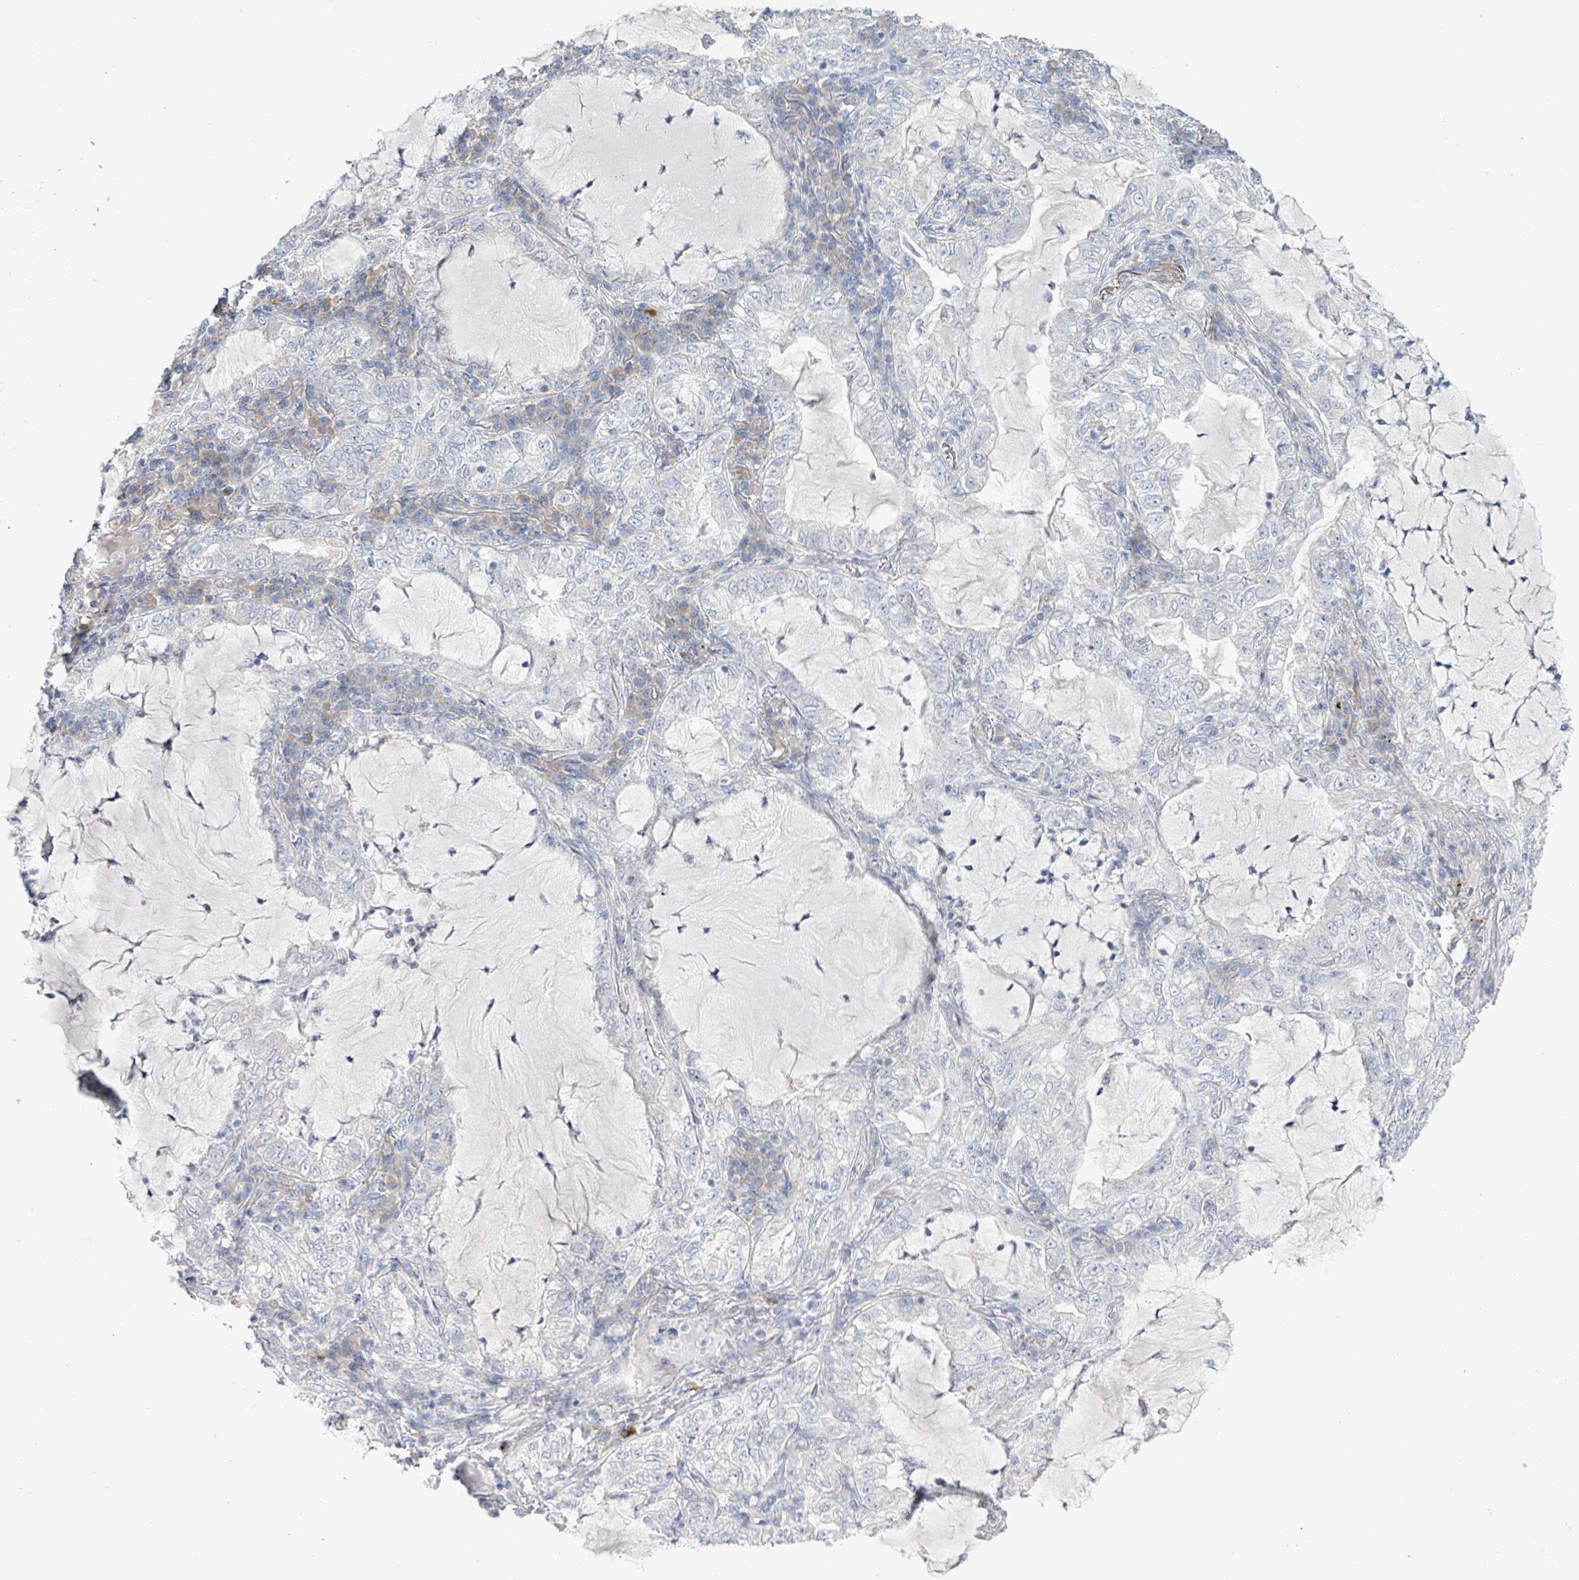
{"staining": {"intensity": "negative", "quantity": "none", "location": "none"}, "tissue": "lung cancer", "cell_type": "Tumor cells", "image_type": "cancer", "snomed": [{"axis": "morphology", "description": "Adenocarcinoma, NOS"}, {"axis": "topography", "description": "Lung"}], "caption": "Immunohistochemical staining of human adenocarcinoma (lung) reveals no significant staining in tumor cells. (IHC, brightfield microscopy, high magnification).", "gene": "ALG12", "patient": {"sex": "female", "age": 73}}